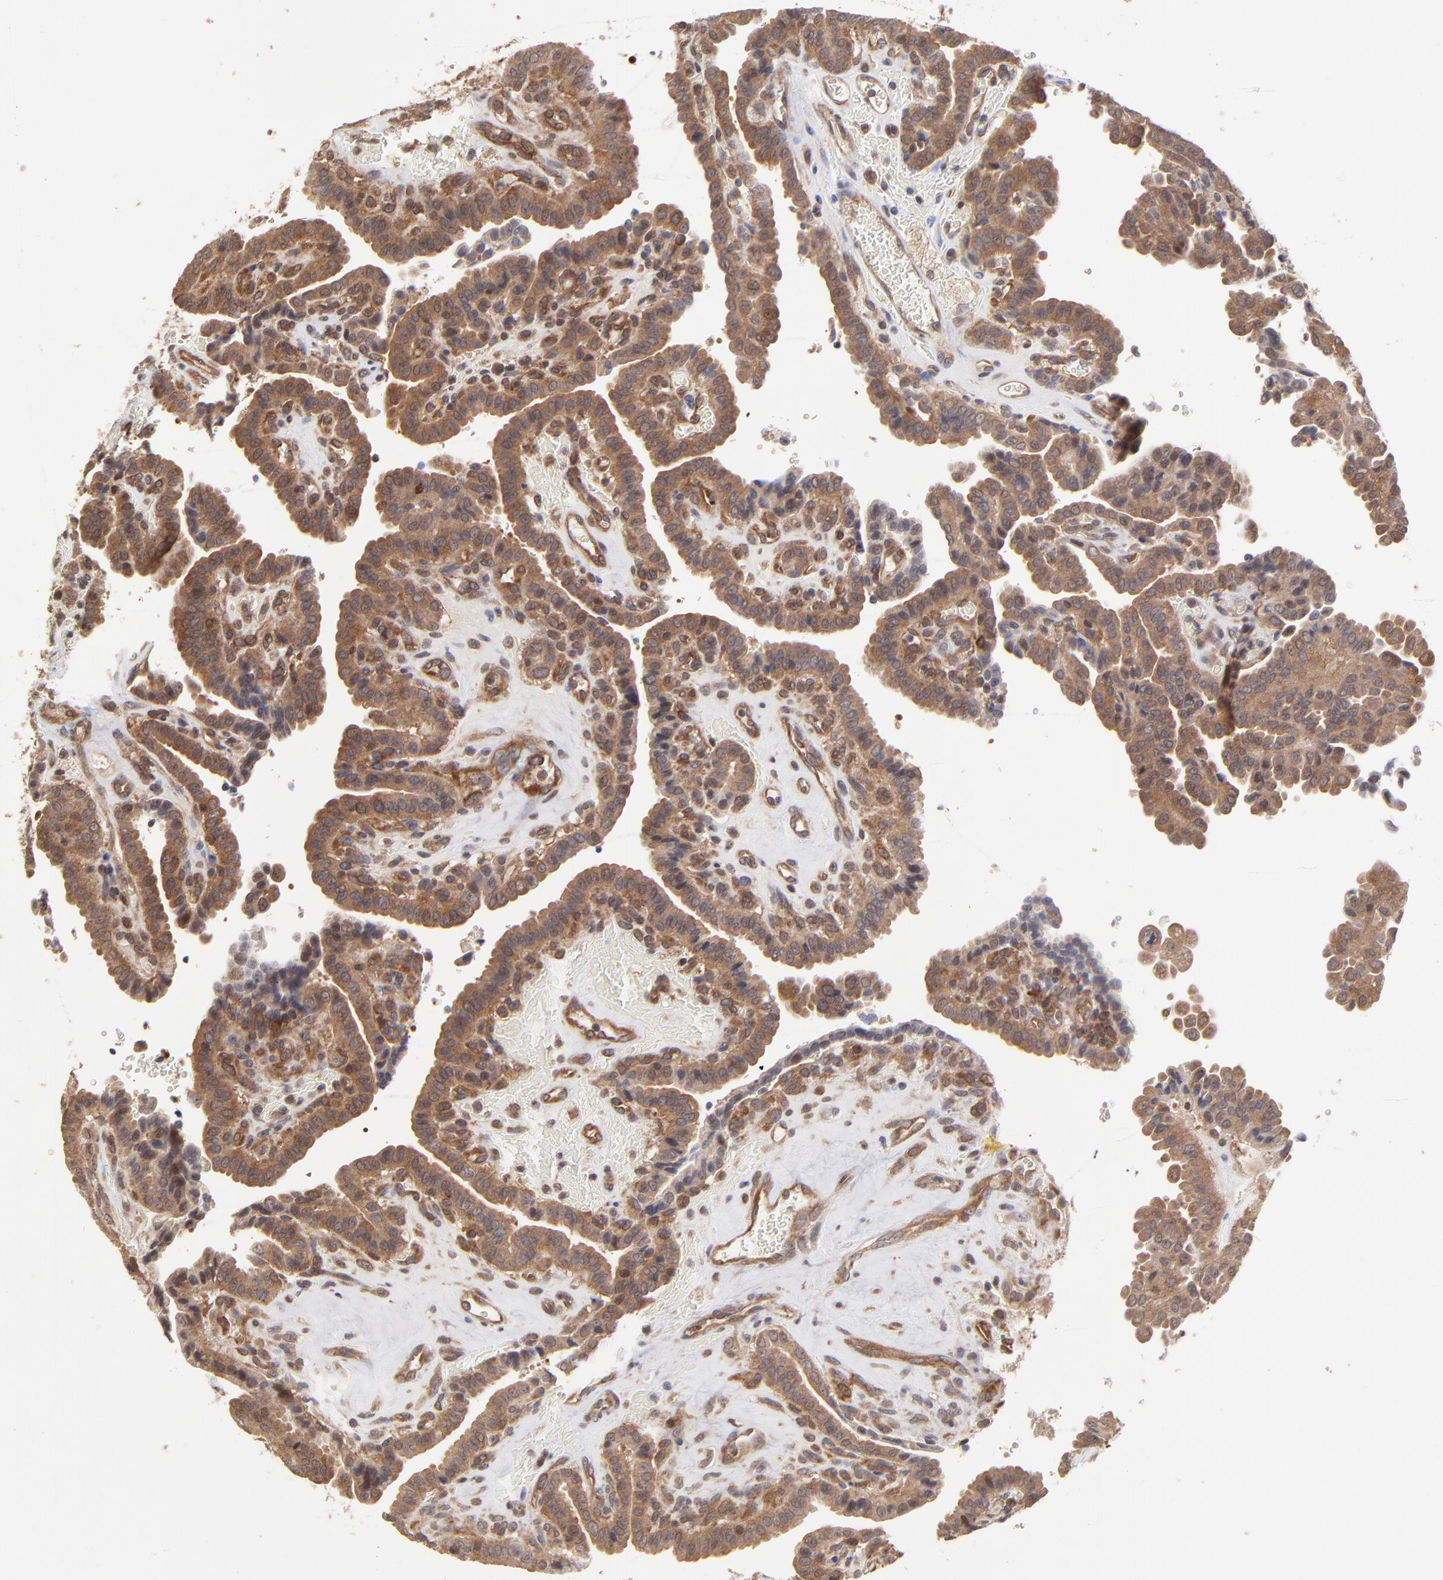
{"staining": {"intensity": "moderate", "quantity": ">75%", "location": "cytoplasmic/membranous"}, "tissue": "thyroid cancer", "cell_type": "Tumor cells", "image_type": "cancer", "snomed": [{"axis": "morphology", "description": "Papillary adenocarcinoma, NOS"}, {"axis": "topography", "description": "Thyroid gland"}], "caption": "Thyroid cancer tissue displays moderate cytoplasmic/membranous expression in about >75% of tumor cells", "gene": "GART", "patient": {"sex": "male", "age": 87}}